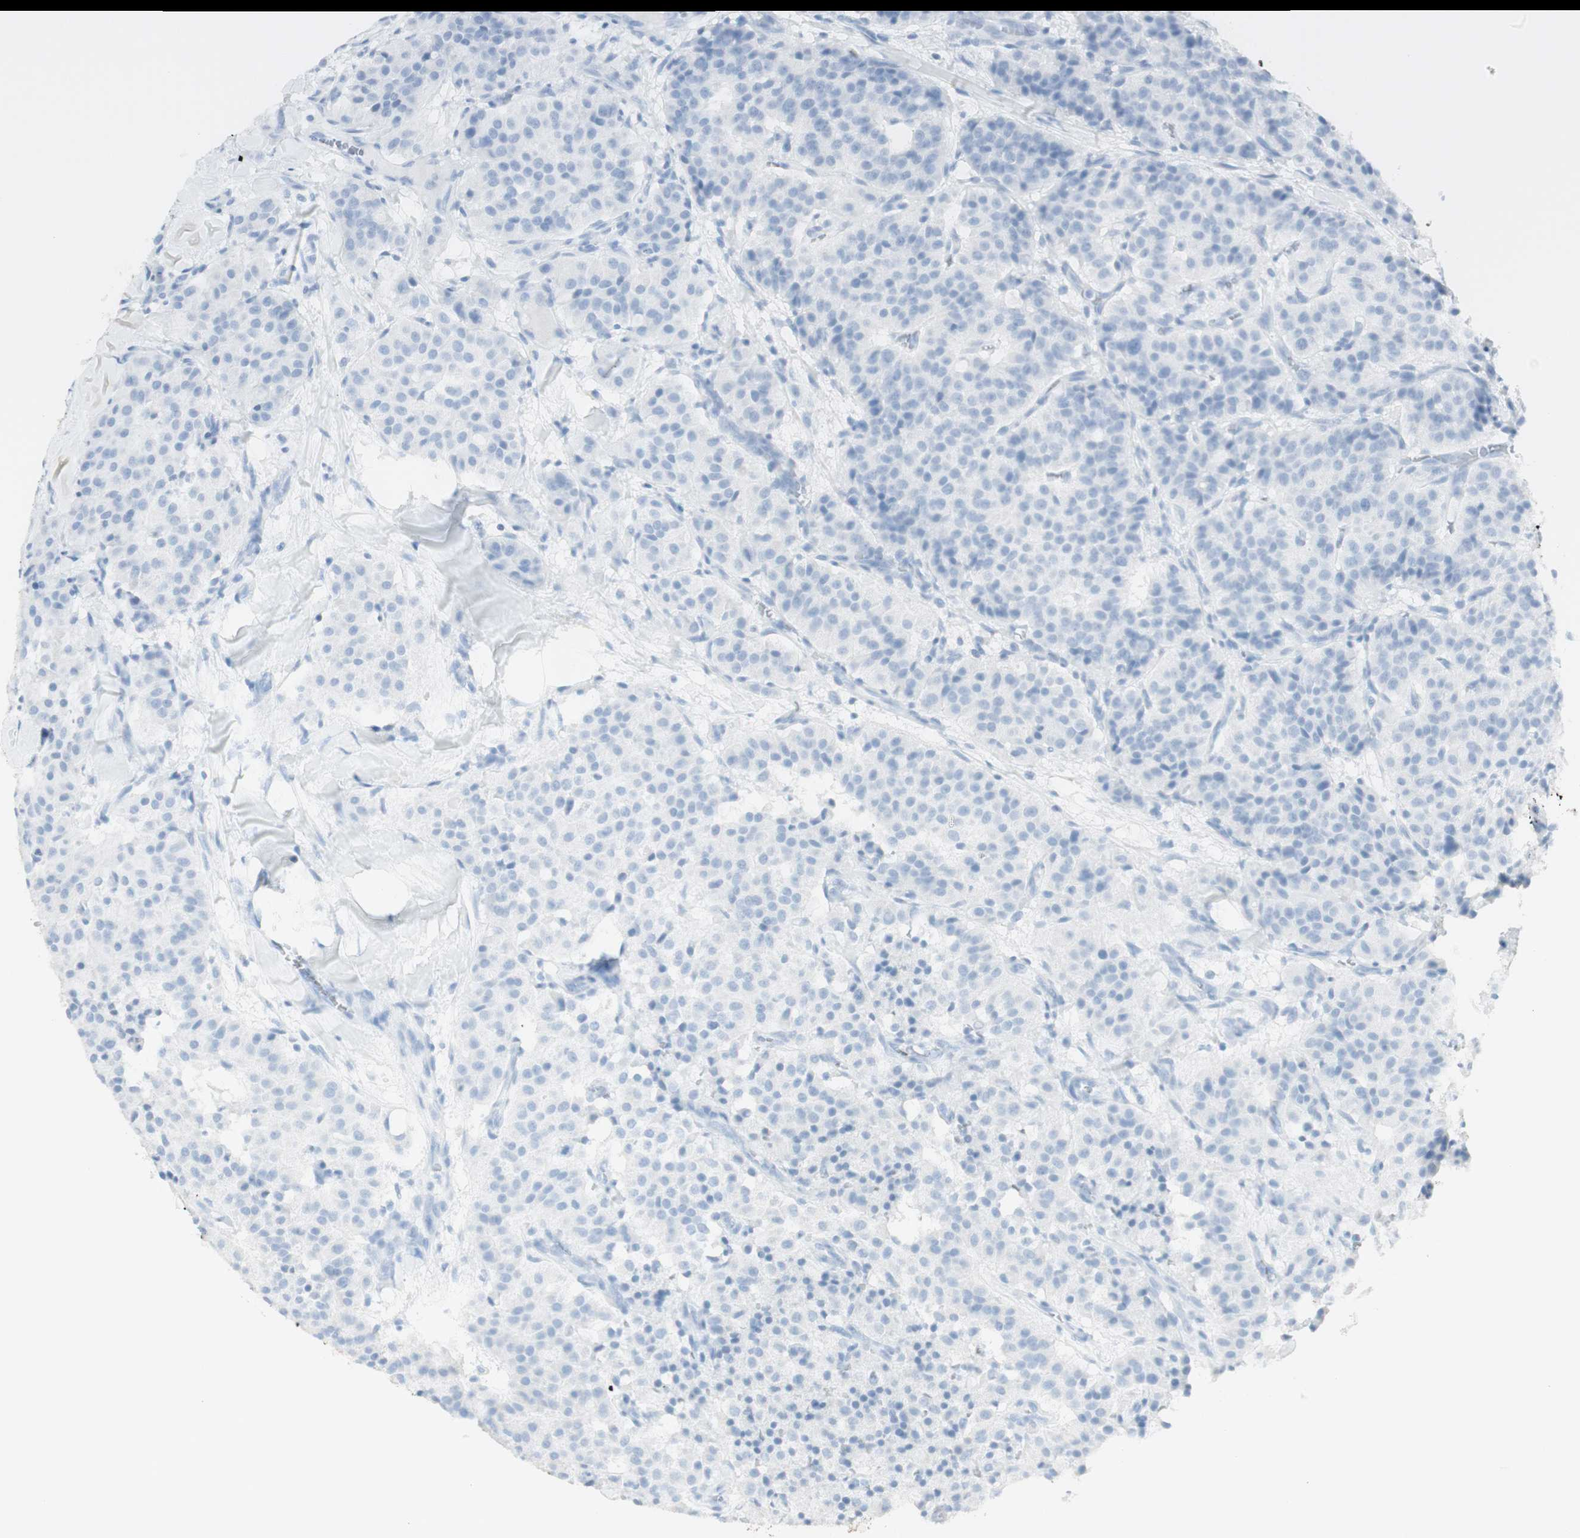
{"staining": {"intensity": "negative", "quantity": "none", "location": "none"}, "tissue": "carcinoid", "cell_type": "Tumor cells", "image_type": "cancer", "snomed": [{"axis": "morphology", "description": "Carcinoid, malignant, NOS"}, {"axis": "topography", "description": "Lung"}], "caption": "The immunohistochemistry (IHC) histopathology image has no significant positivity in tumor cells of carcinoid (malignant) tissue.", "gene": "NAPSA", "patient": {"sex": "male", "age": 30}}